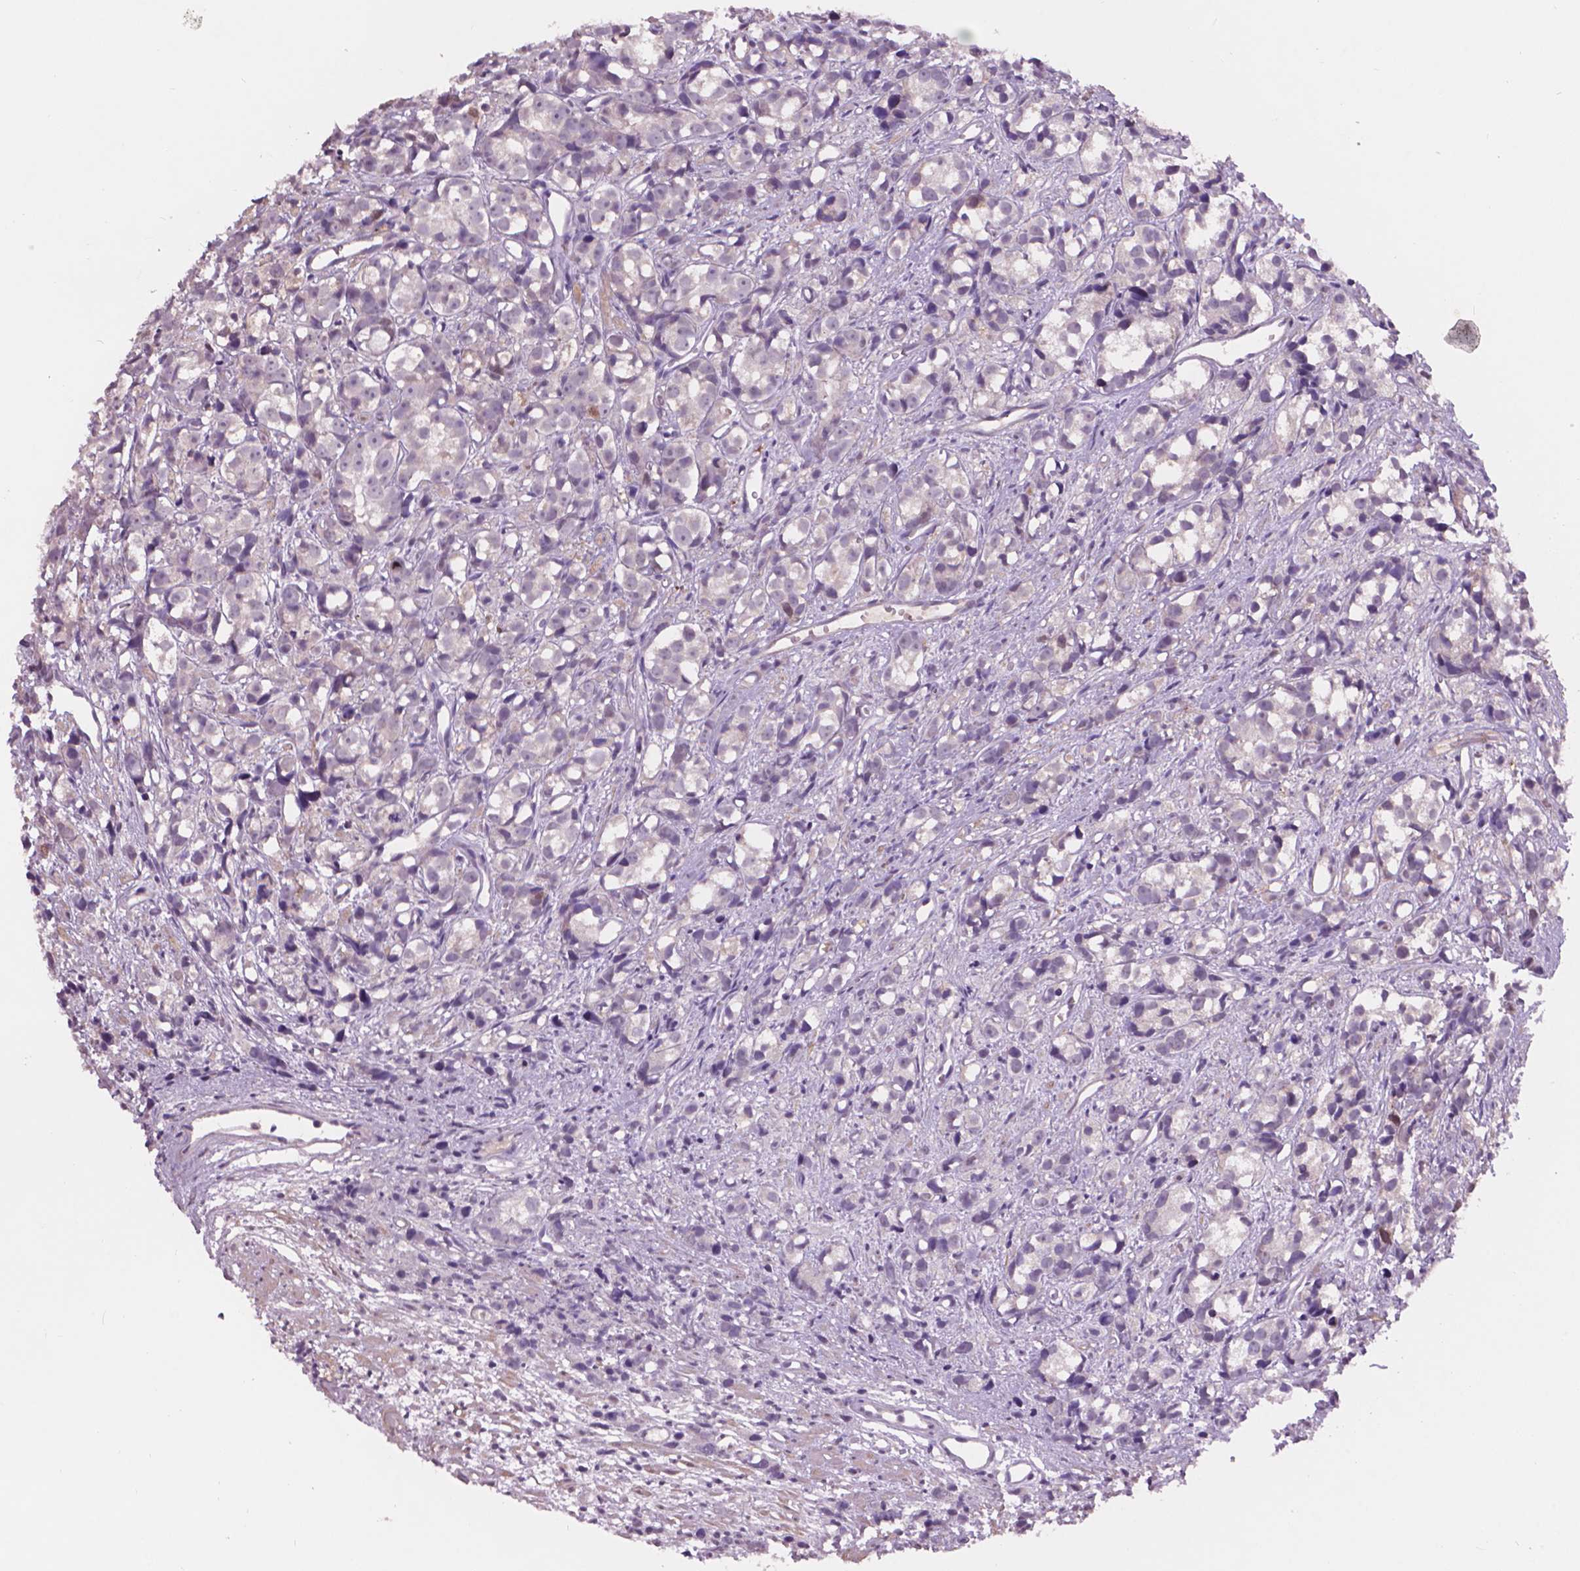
{"staining": {"intensity": "negative", "quantity": "none", "location": "none"}, "tissue": "prostate cancer", "cell_type": "Tumor cells", "image_type": "cancer", "snomed": [{"axis": "morphology", "description": "Adenocarcinoma, High grade"}, {"axis": "topography", "description": "Prostate"}], "caption": "IHC photomicrograph of neoplastic tissue: prostate adenocarcinoma (high-grade) stained with DAB (3,3'-diaminobenzidine) displays no significant protein staining in tumor cells.", "gene": "ENO2", "patient": {"sex": "male", "age": 77}}